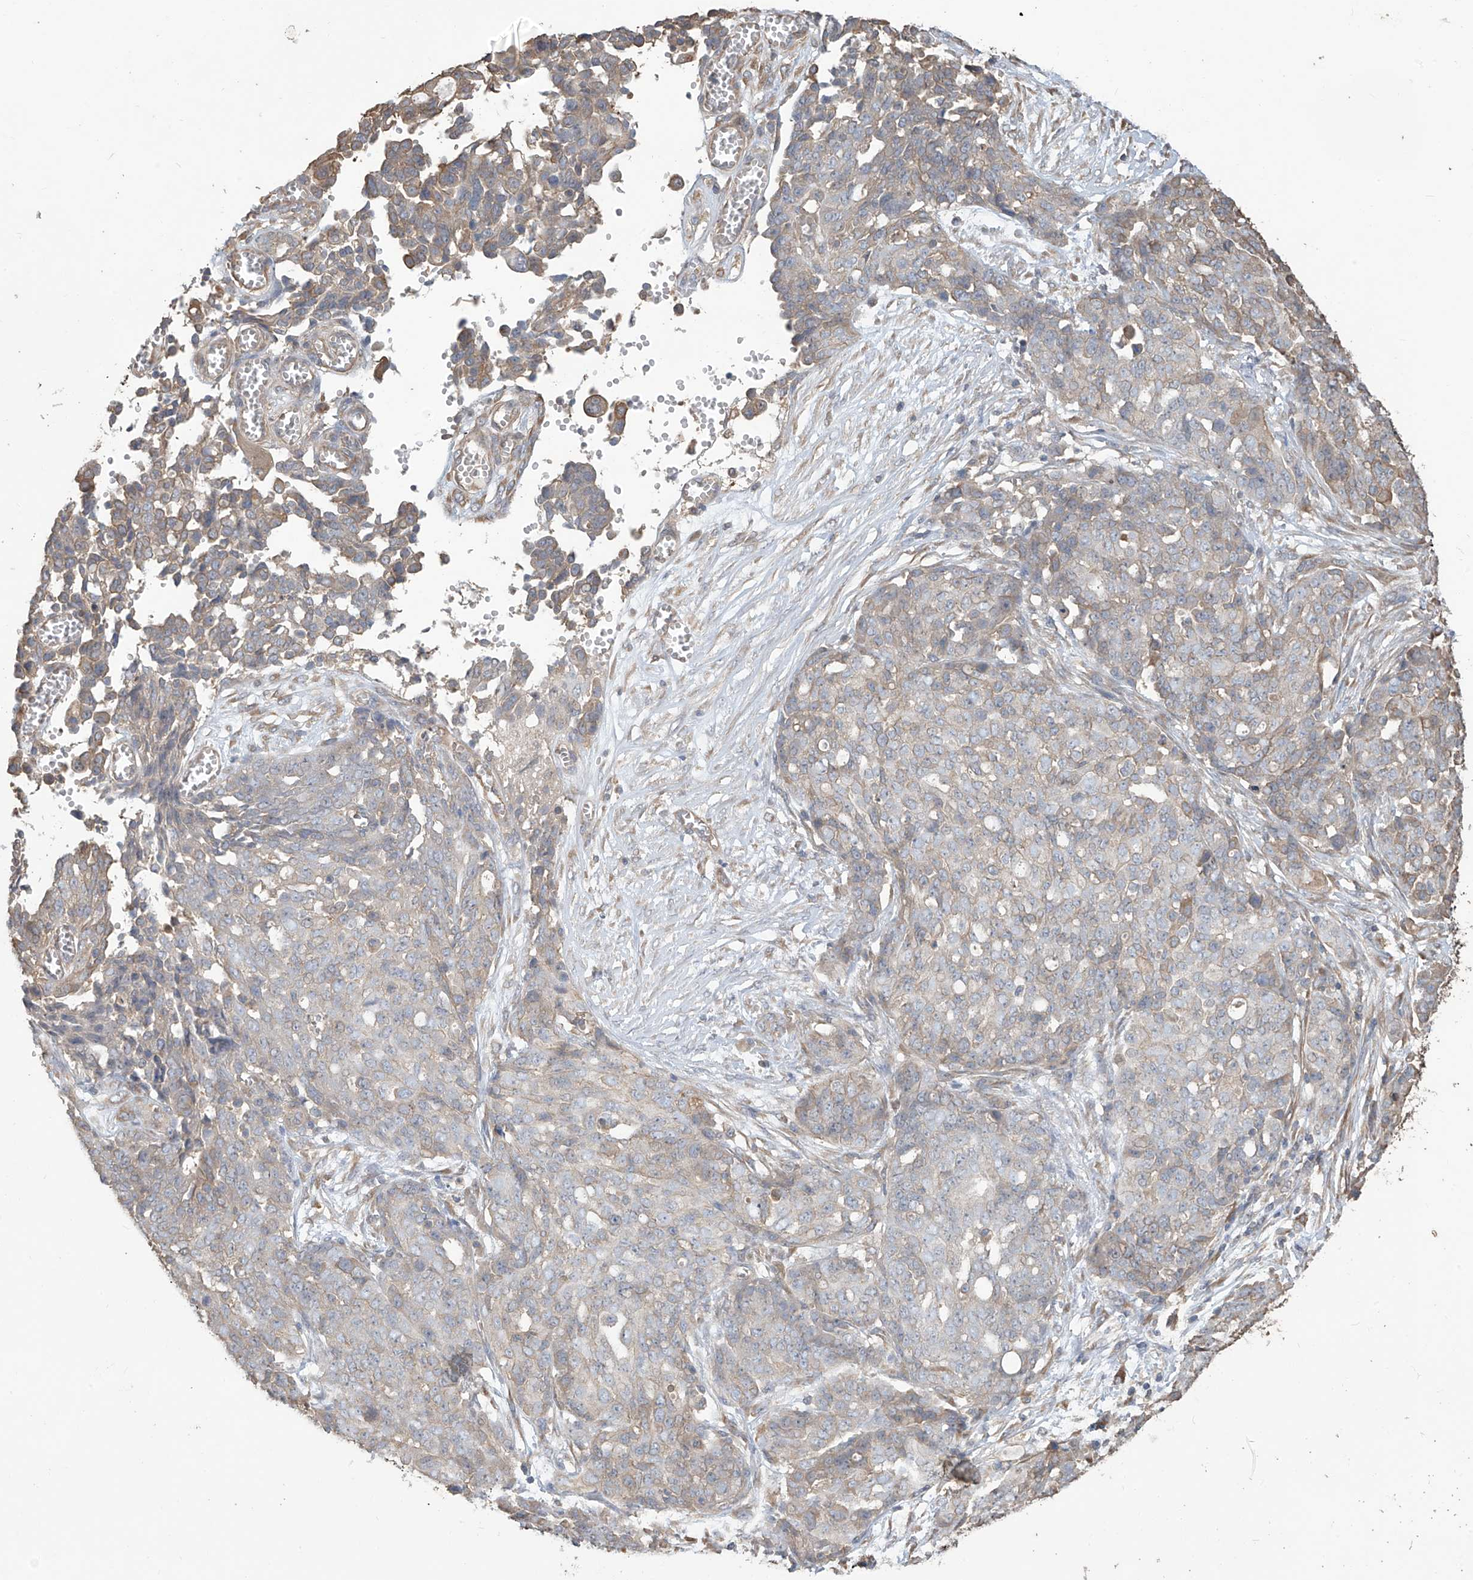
{"staining": {"intensity": "moderate", "quantity": "<25%", "location": "cytoplasmic/membranous"}, "tissue": "ovarian cancer", "cell_type": "Tumor cells", "image_type": "cancer", "snomed": [{"axis": "morphology", "description": "Cystadenocarcinoma, serous, NOS"}, {"axis": "topography", "description": "Soft tissue"}, {"axis": "topography", "description": "Ovary"}], "caption": "A brown stain labels moderate cytoplasmic/membranous positivity of a protein in human serous cystadenocarcinoma (ovarian) tumor cells.", "gene": "AGBL5", "patient": {"sex": "female", "age": 57}}